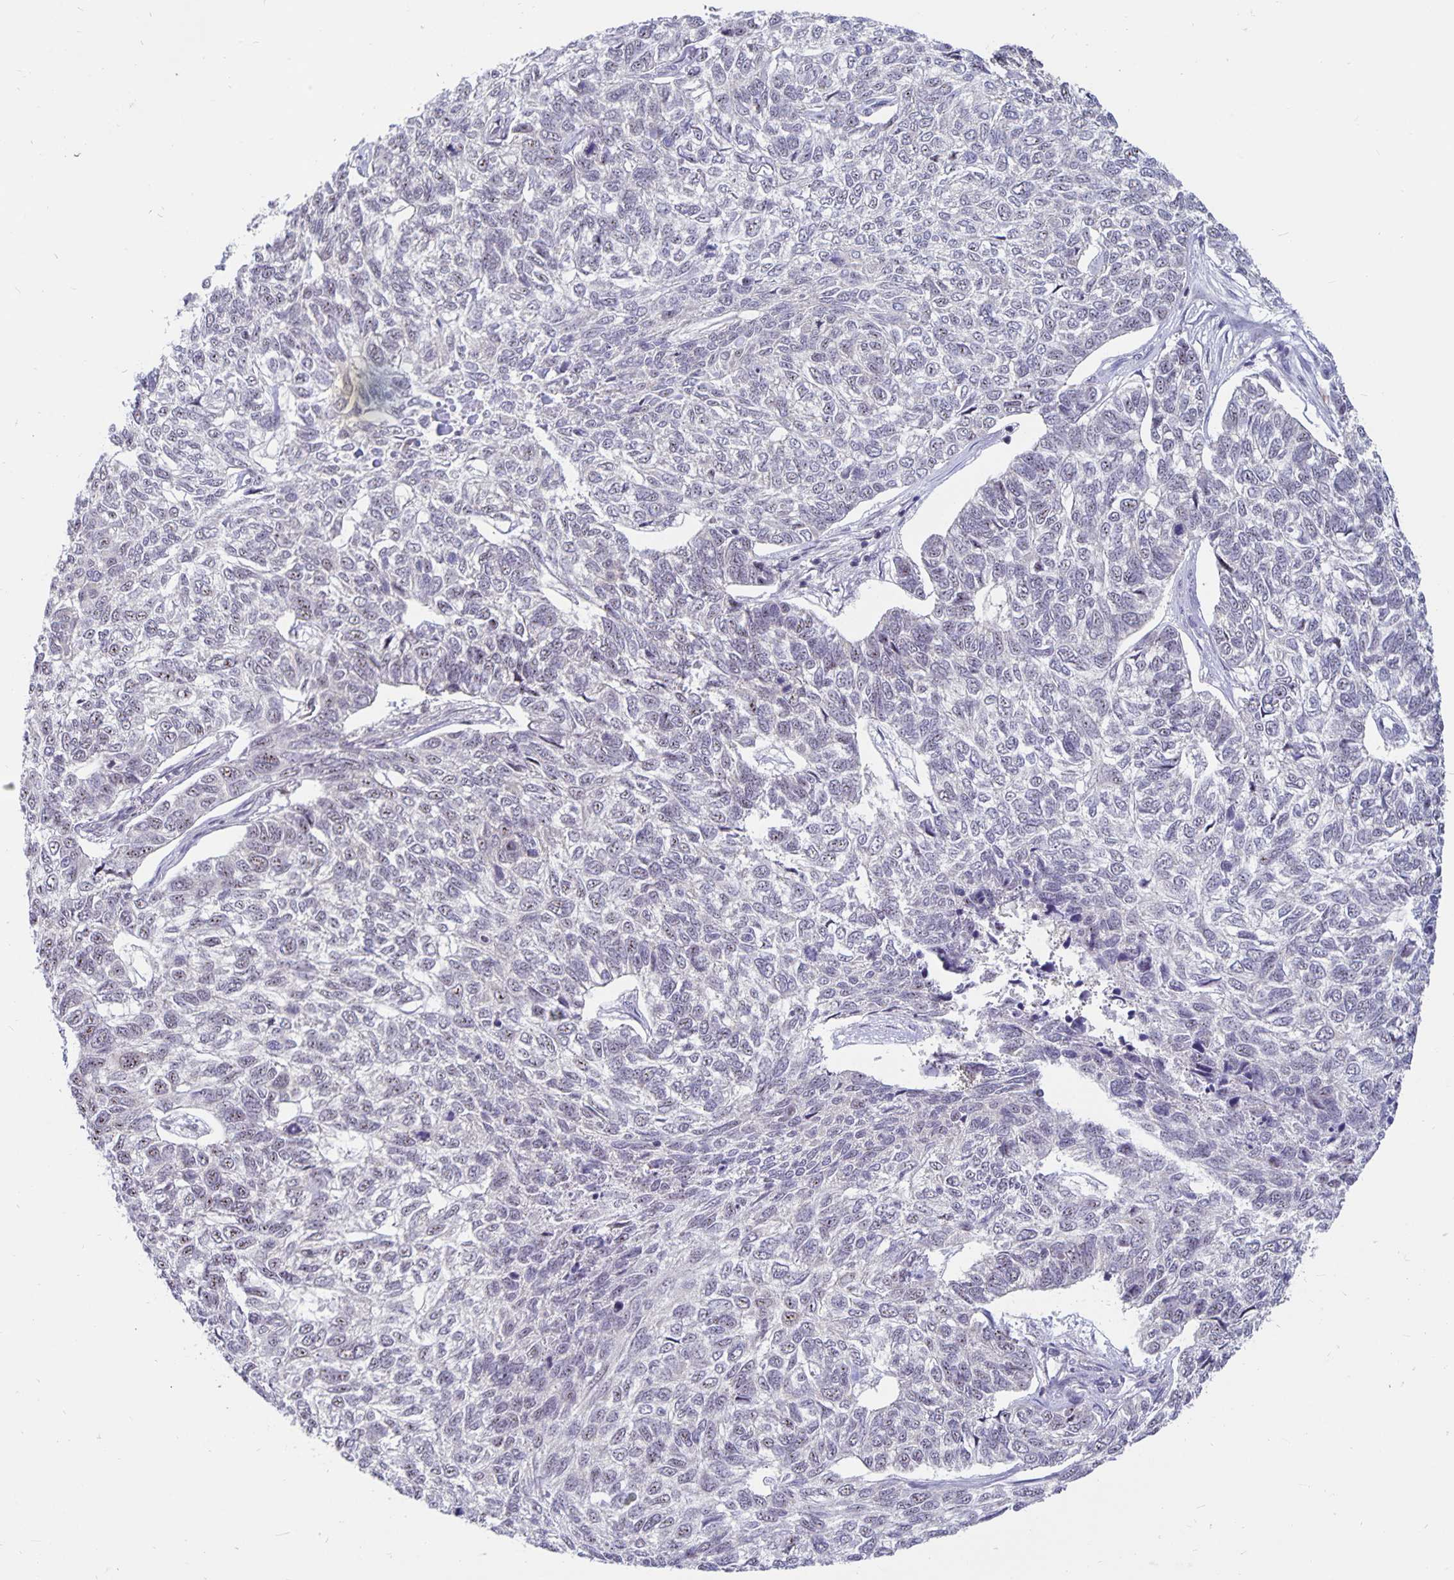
{"staining": {"intensity": "weak", "quantity": "<25%", "location": "nuclear"}, "tissue": "skin cancer", "cell_type": "Tumor cells", "image_type": "cancer", "snomed": [{"axis": "morphology", "description": "Basal cell carcinoma"}, {"axis": "topography", "description": "Skin"}], "caption": "High power microscopy photomicrograph of an immunohistochemistry photomicrograph of skin basal cell carcinoma, revealing no significant staining in tumor cells.", "gene": "EXOC6B", "patient": {"sex": "female", "age": 65}}